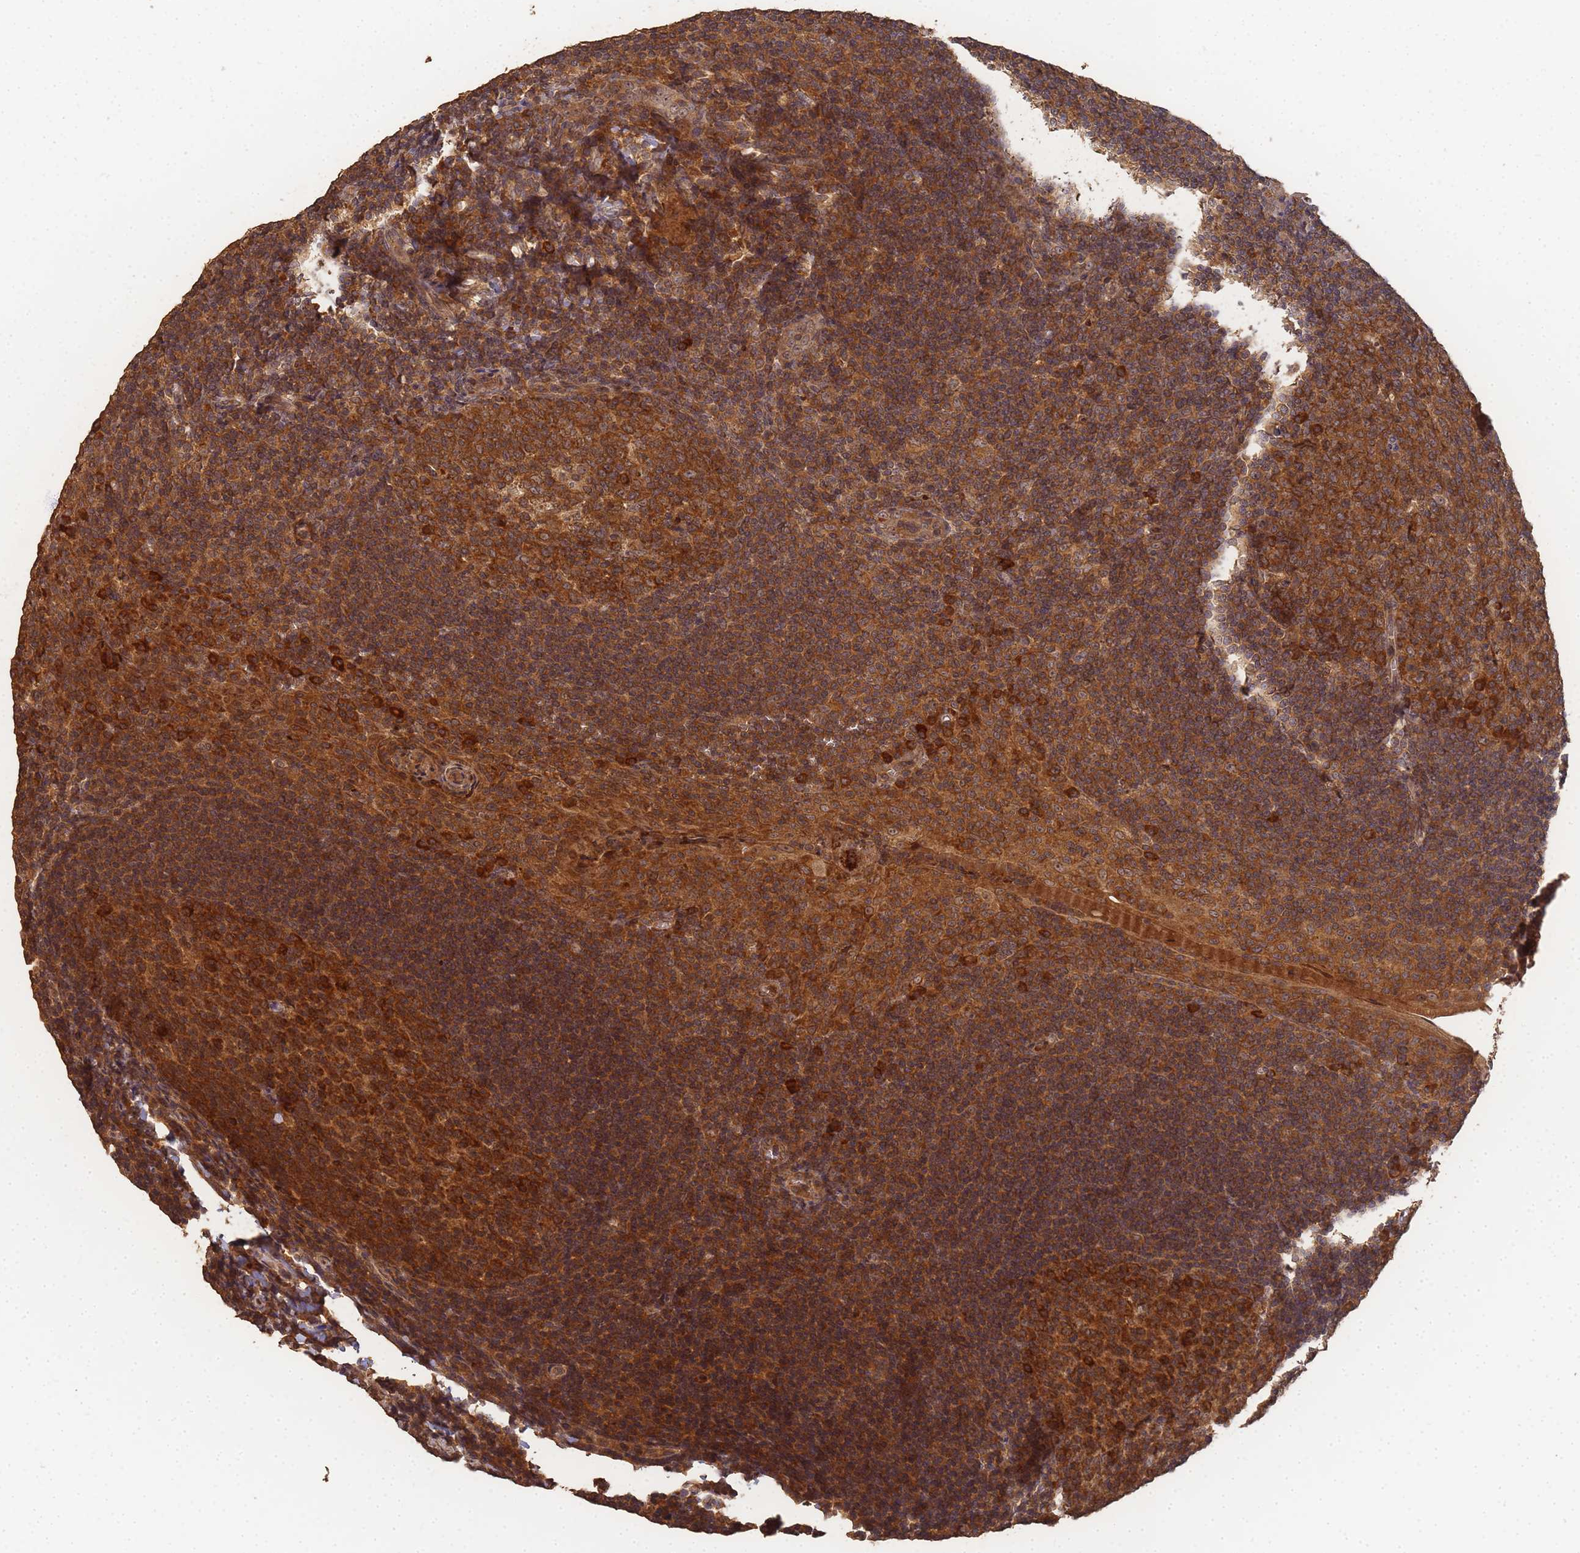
{"staining": {"intensity": "strong", "quantity": ">75%", "location": "cytoplasmic/membranous"}, "tissue": "tonsil", "cell_type": "Germinal center cells", "image_type": "normal", "snomed": [{"axis": "morphology", "description": "Normal tissue, NOS"}, {"axis": "topography", "description": "Tonsil"}], "caption": "About >75% of germinal center cells in unremarkable tonsil show strong cytoplasmic/membranous protein expression as visualized by brown immunohistochemical staining.", "gene": "ALKBH1", "patient": {"sex": "male", "age": 37}}